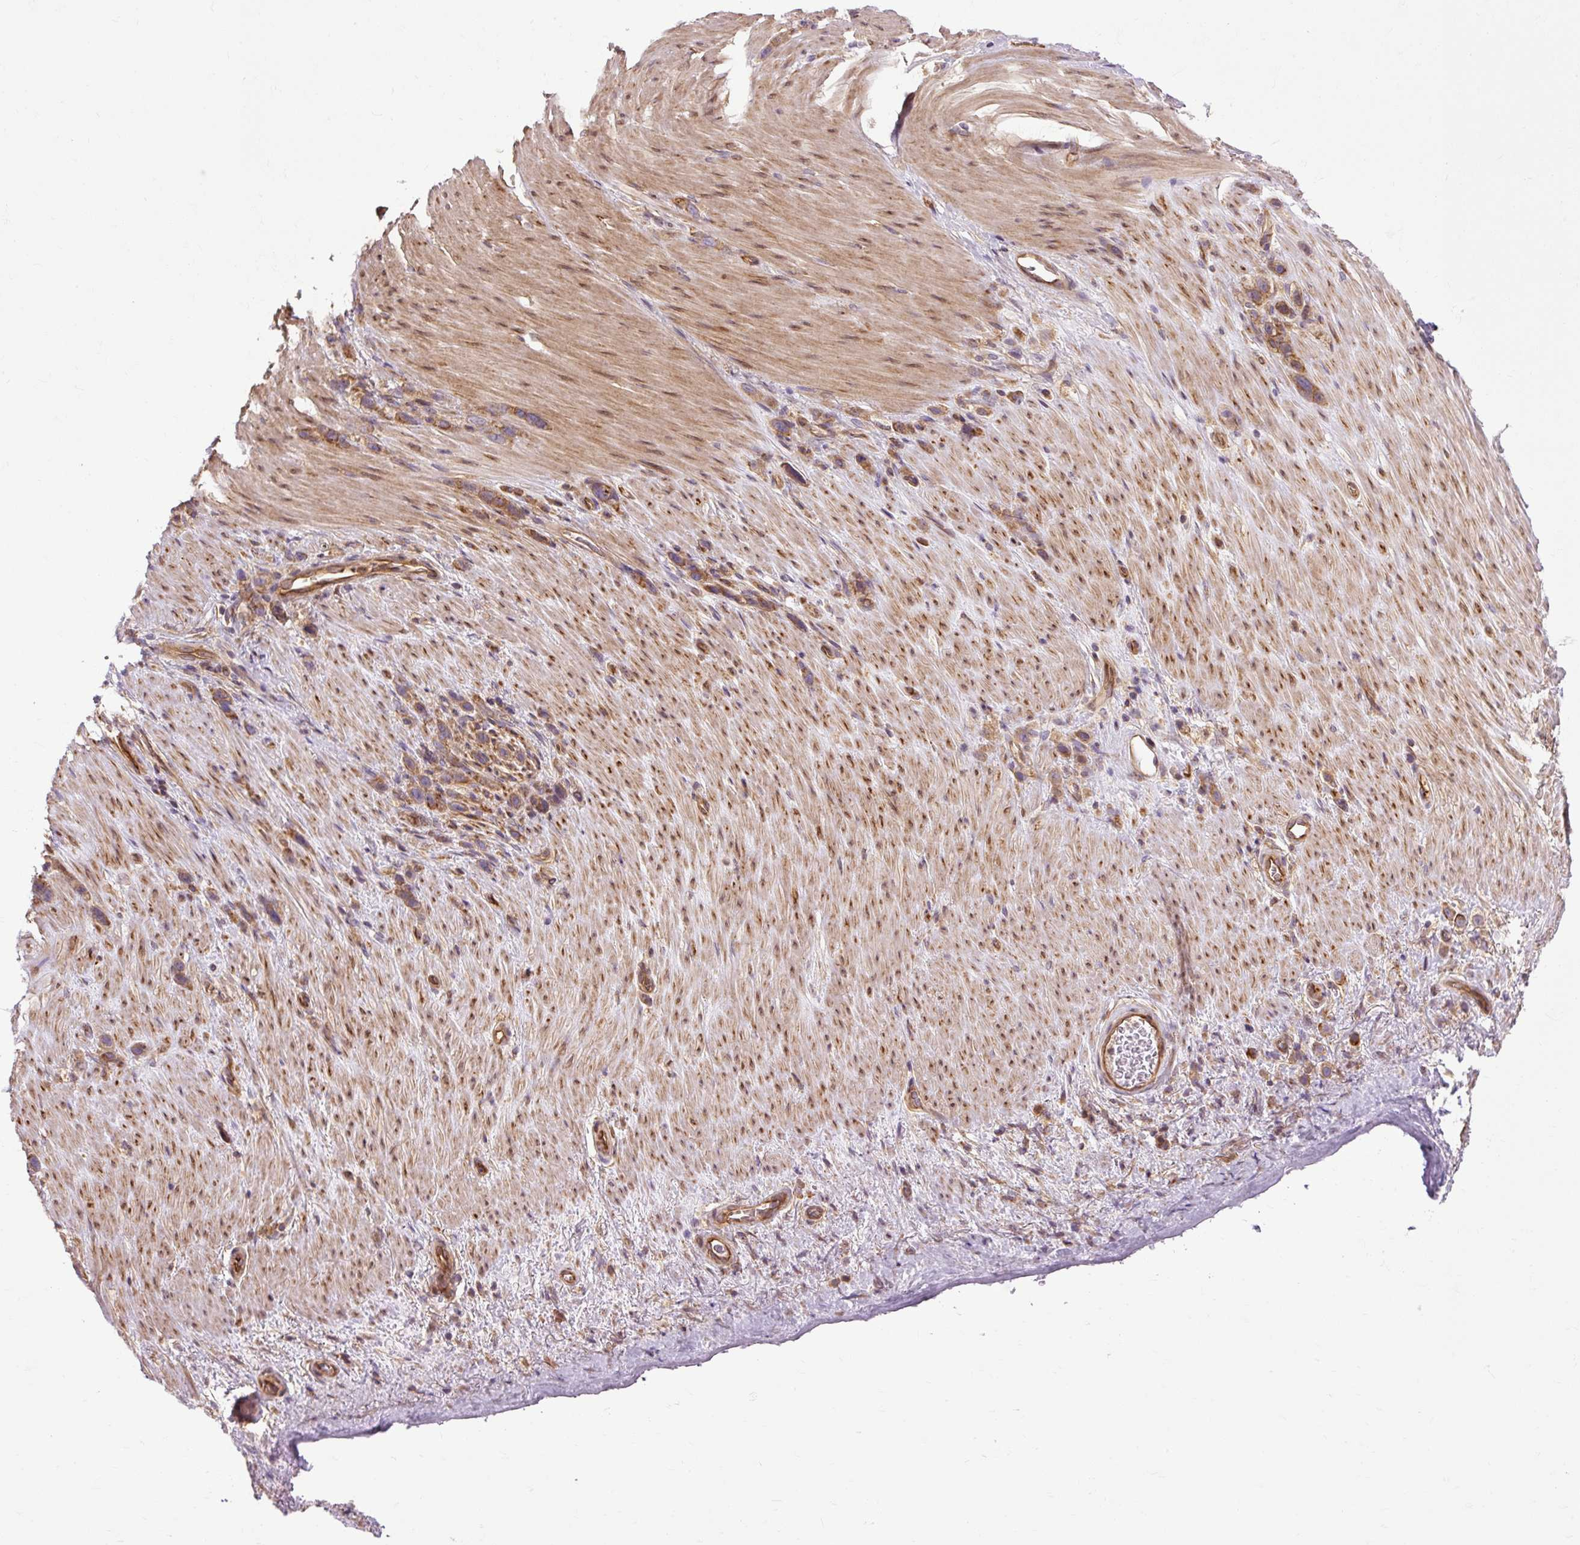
{"staining": {"intensity": "moderate", "quantity": ">75%", "location": "cytoplasmic/membranous"}, "tissue": "stomach cancer", "cell_type": "Tumor cells", "image_type": "cancer", "snomed": [{"axis": "morphology", "description": "Adenocarcinoma, NOS"}, {"axis": "topography", "description": "Stomach"}], "caption": "Immunohistochemical staining of human stomach cancer reveals moderate cytoplasmic/membranous protein staining in approximately >75% of tumor cells.", "gene": "CCDC93", "patient": {"sex": "female", "age": 65}}